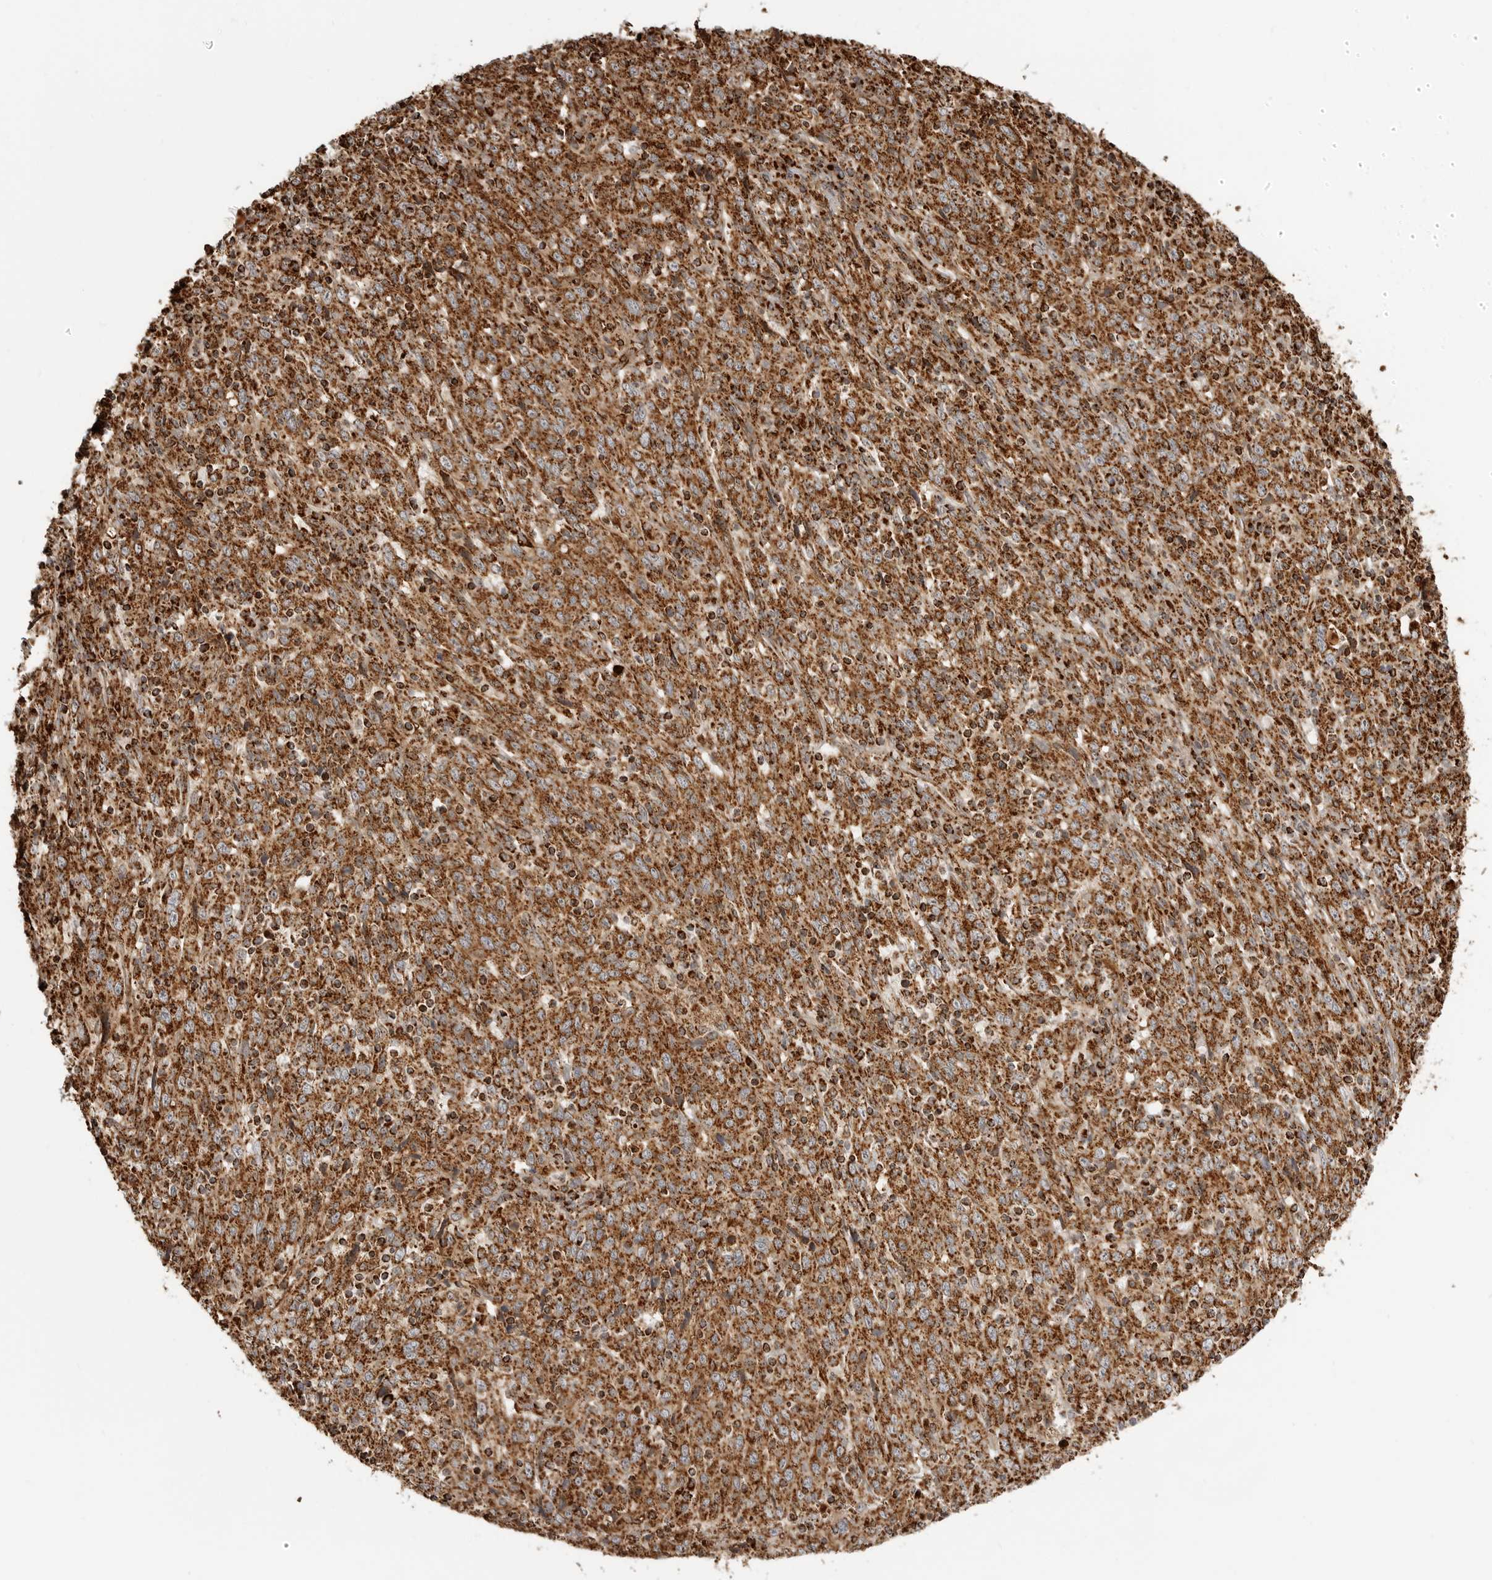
{"staining": {"intensity": "strong", "quantity": ">75%", "location": "cytoplasmic/membranous"}, "tissue": "cervical cancer", "cell_type": "Tumor cells", "image_type": "cancer", "snomed": [{"axis": "morphology", "description": "Squamous cell carcinoma, NOS"}, {"axis": "topography", "description": "Cervix"}], "caption": "DAB immunohistochemical staining of human cervical cancer (squamous cell carcinoma) reveals strong cytoplasmic/membranous protein positivity in approximately >75% of tumor cells.", "gene": "BMP2K", "patient": {"sex": "female", "age": 46}}